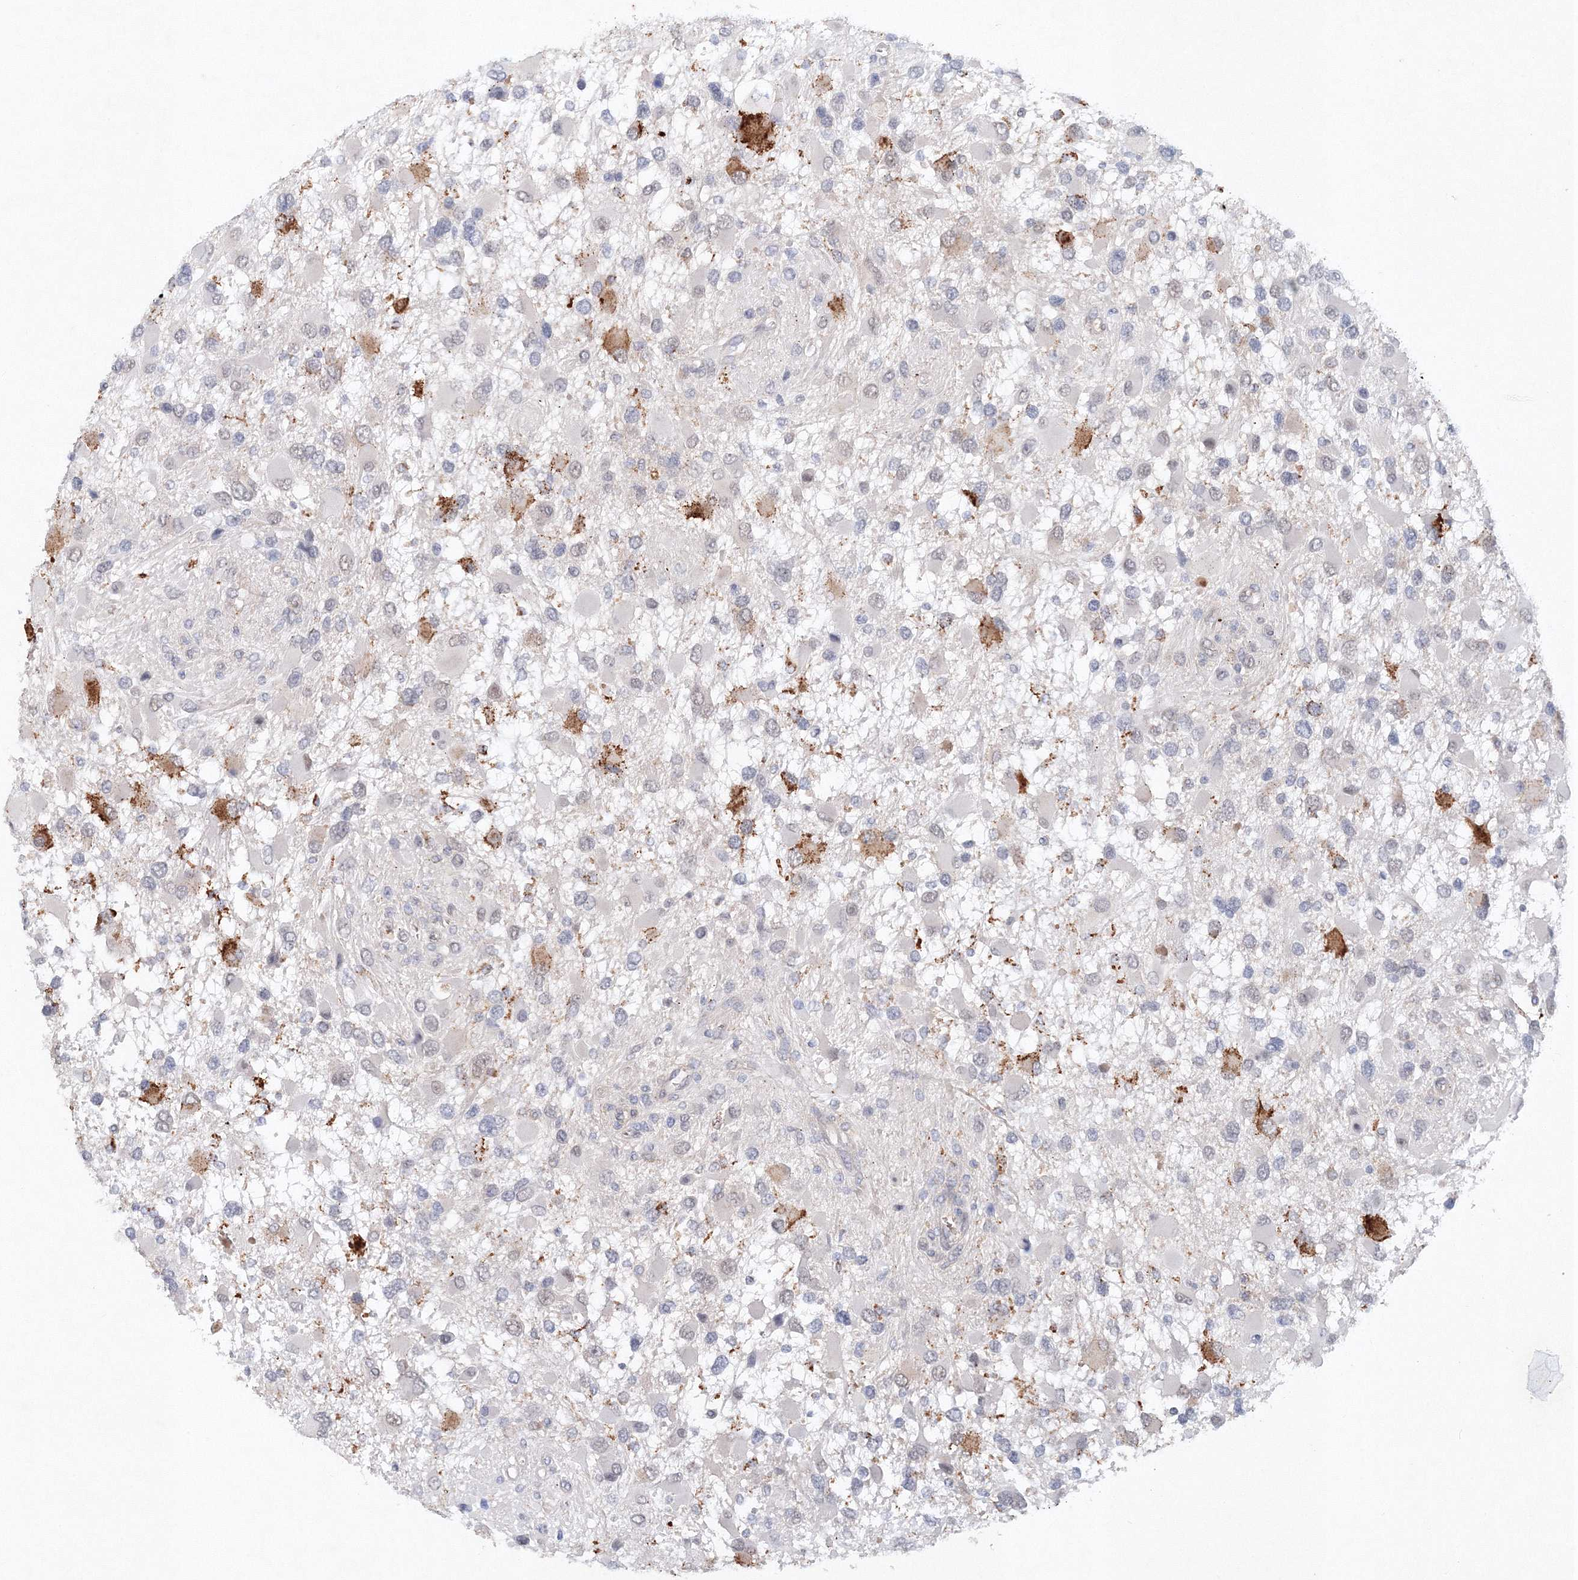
{"staining": {"intensity": "negative", "quantity": "none", "location": "none"}, "tissue": "glioma", "cell_type": "Tumor cells", "image_type": "cancer", "snomed": [{"axis": "morphology", "description": "Glioma, malignant, High grade"}, {"axis": "topography", "description": "Brain"}], "caption": "Protein analysis of glioma shows no significant staining in tumor cells.", "gene": "SH3BP5", "patient": {"sex": "male", "age": 53}}